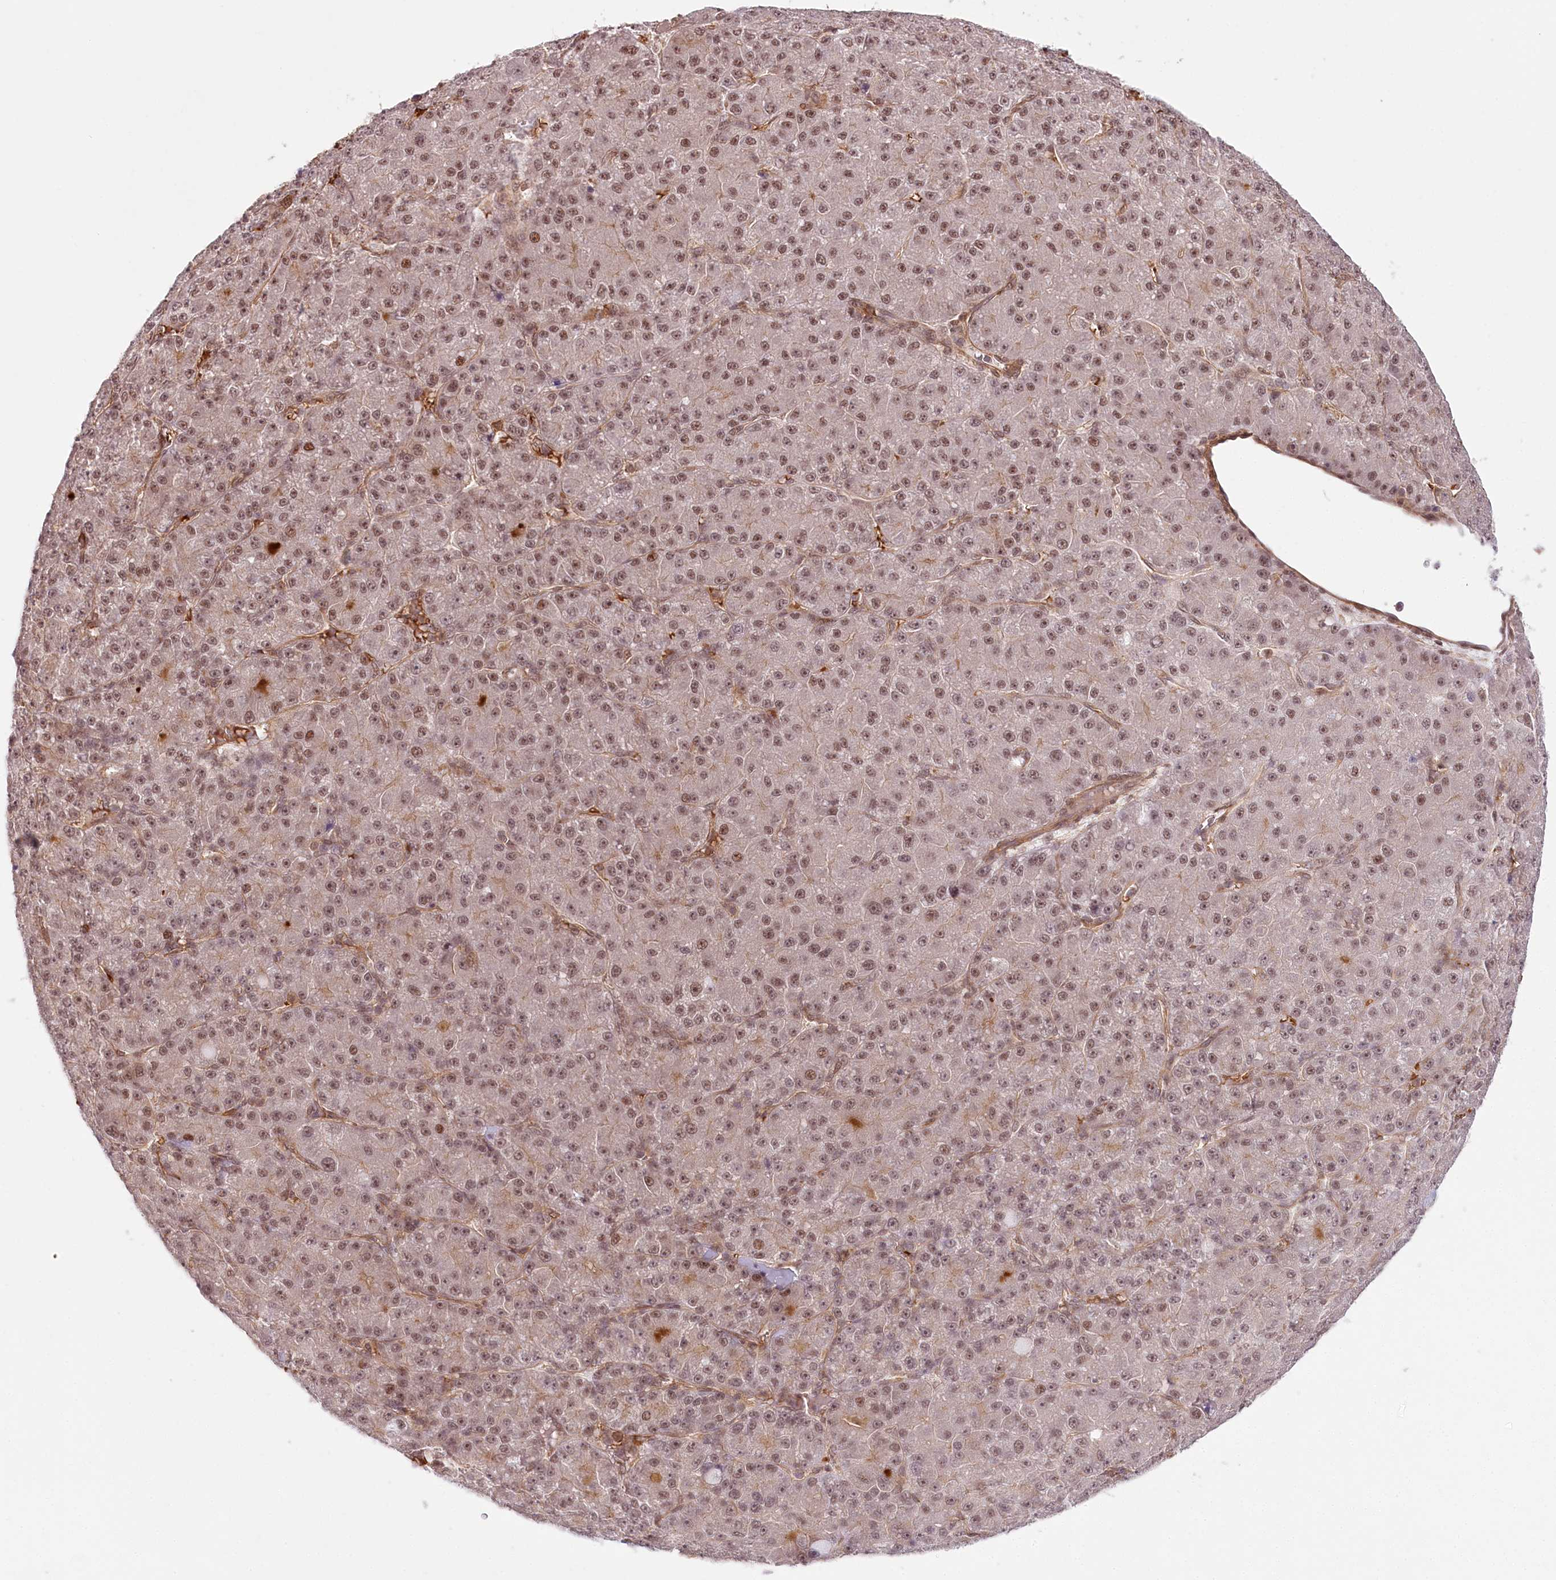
{"staining": {"intensity": "moderate", "quantity": ">75%", "location": "nuclear"}, "tissue": "liver cancer", "cell_type": "Tumor cells", "image_type": "cancer", "snomed": [{"axis": "morphology", "description": "Carcinoma, Hepatocellular, NOS"}, {"axis": "topography", "description": "Liver"}], "caption": "Protein staining by immunohistochemistry demonstrates moderate nuclear staining in approximately >75% of tumor cells in liver hepatocellular carcinoma. The staining was performed using DAB, with brown indicating positive protein expression. Nuclei are stained blue with hematoxylin.", "gene": "TUBGCP2", "patient": {"sex": "male", "age": 67}}